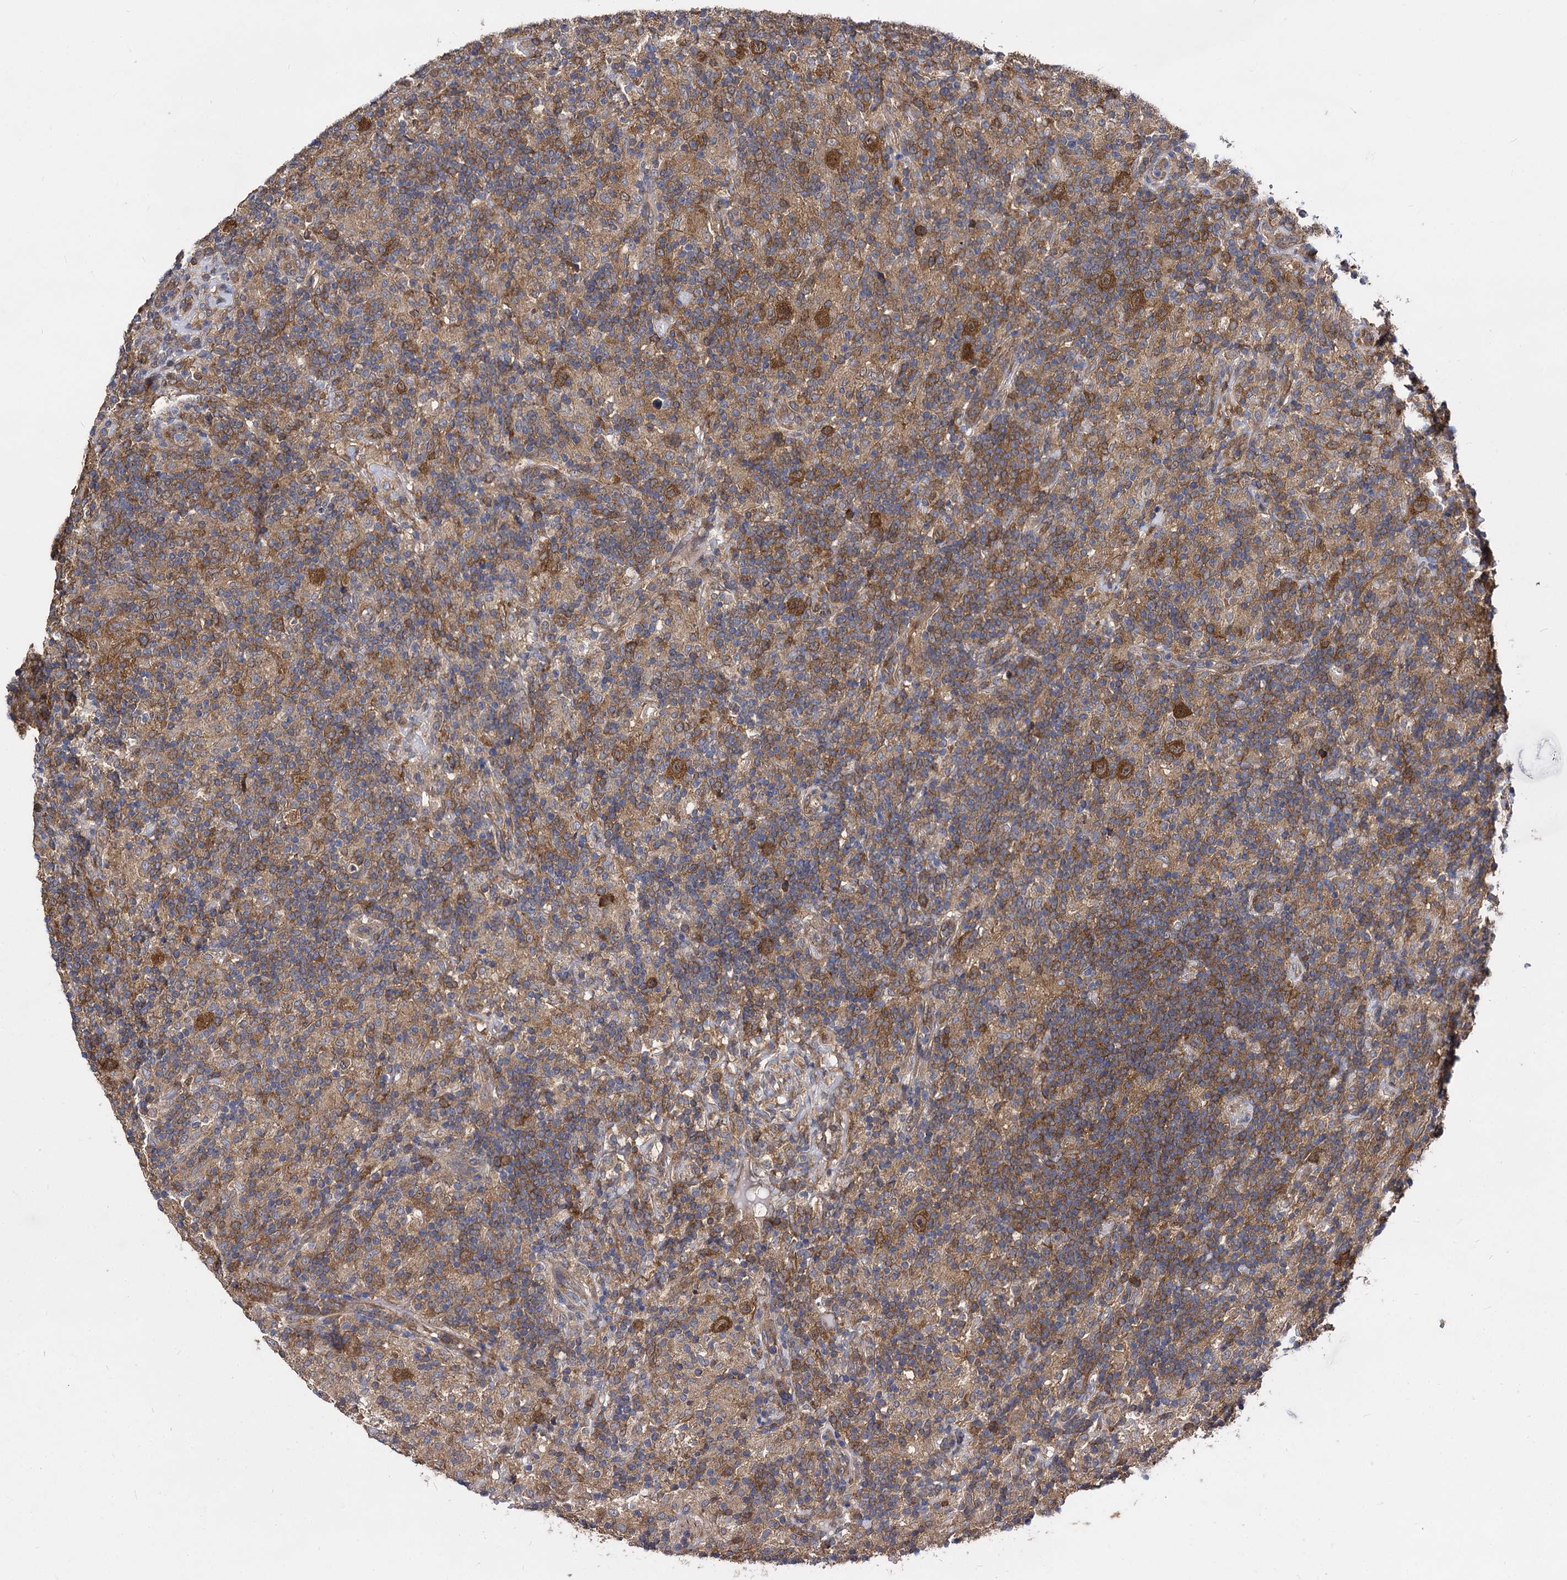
{"staining": {"intensity": "moderate", "quantity": ">75%", "location": "cytoplasmic/membranous"}, "tissue": "lymphoma", "cell_type": "Tumor cells", "image_type": "cancer", "snomed": [{"axis": "morphology", "description": "Hodgkin's disease, NOS"}, {"axis": "topography", "description": "Lymph node"}], "caption": "A brown stain highlights moderate cytoplasmic/membranous positivity of a protein in lymphoma tumor cells.", "gene": "NME1", "patient": {"sex": "male", "age": 70}}